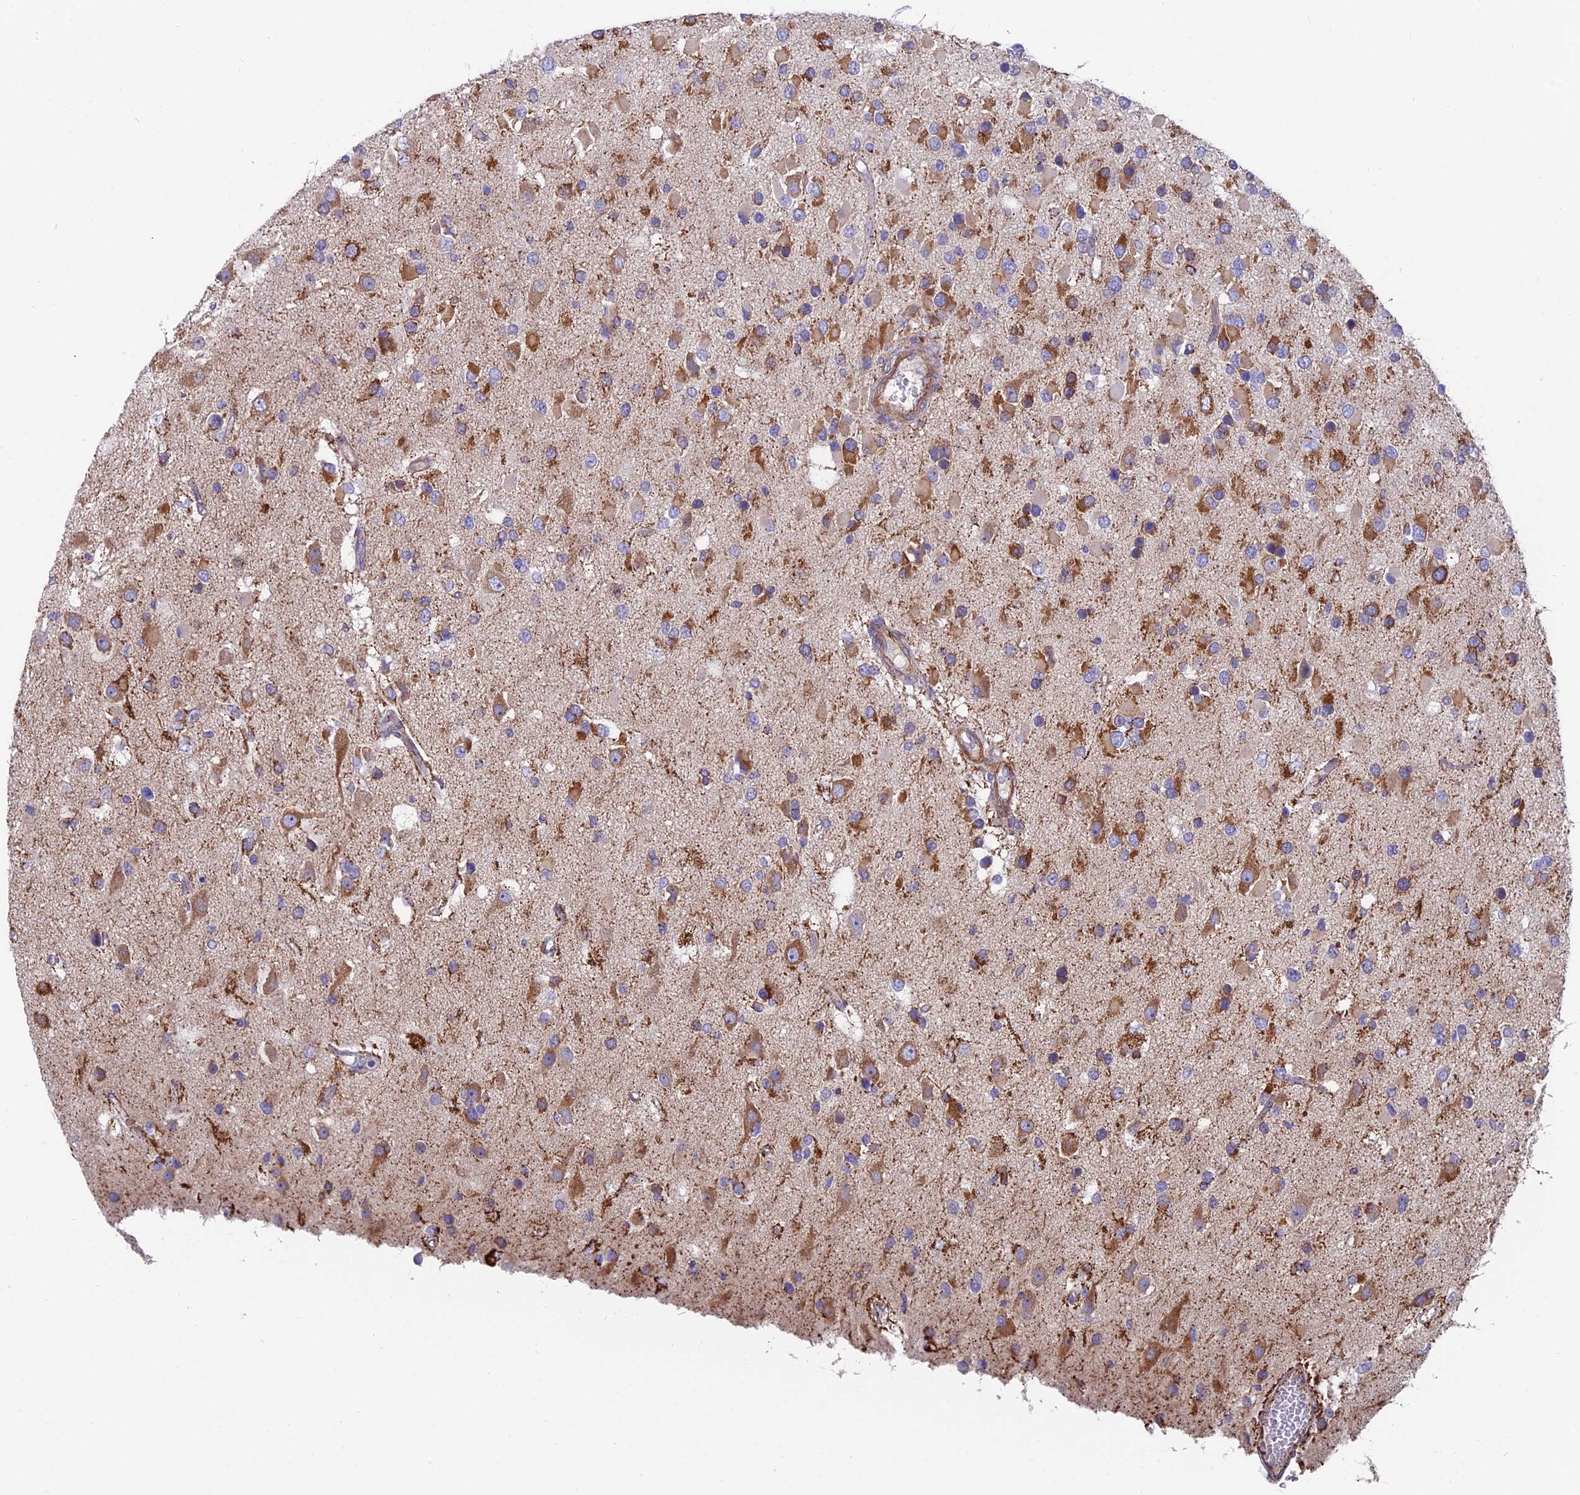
{"staining": {"intensity": "moderate", "quantity": "25%-75%", "location": "cytoplasmic/membranous"}, "tissue": "glioma", "cell_type": "Tumor cells", "image_type": "cancer", "snomed": [{"axis": "morphology", "description": "Glioma, malignant, High grade"}, {"axis": "topography", "description": "Brain"}], "caption": "Immunohistochemistry (IHC) of human glioma shows medium levels of moderate cytoplasmic/membranous expression in about 25%-75% of tumor cells.", "gene": "TIGD6", "patient": {"sex": "male", "age": 53}}